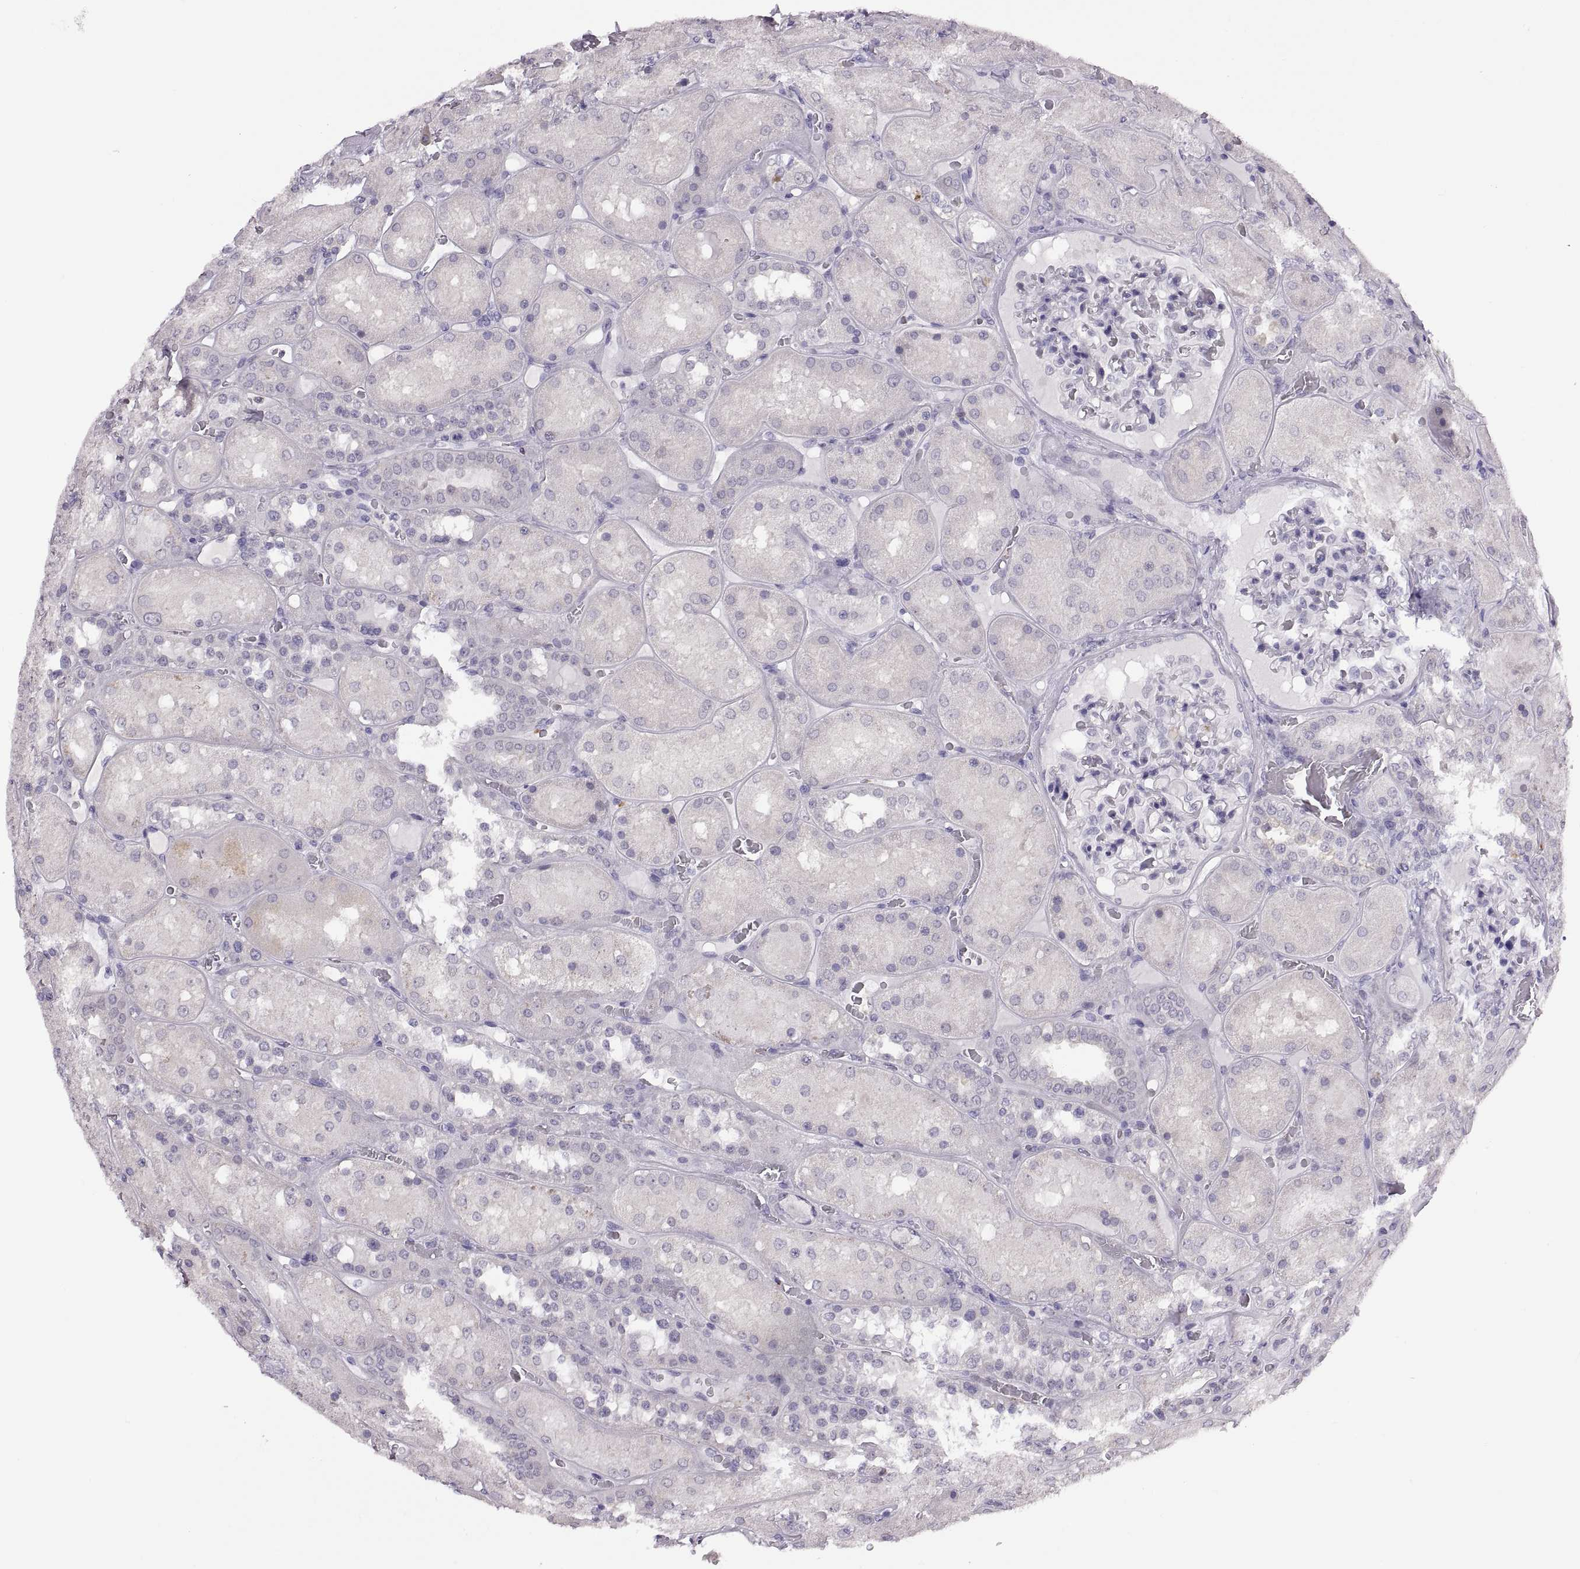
{"staining": {"intensity": "negative", "quantity": "none", "location": "none"}, "tissue": "kidney", "cell_type": "Cells in glomeruli", "image_type": "normal", "snomed": [{"axis": "morphology", "description": "Normal tissue, NOS"}, {"axis": "topography", "description": "Kidney"}], "caption": "Immunohistochemistry (IHC) photomicrograph of normal human kidney stained for a protein (brown), which demonstrates no staining in cells in glomeruli.", "gene": "TTC21A", "patient": {"sex": "male", "age": 73}}